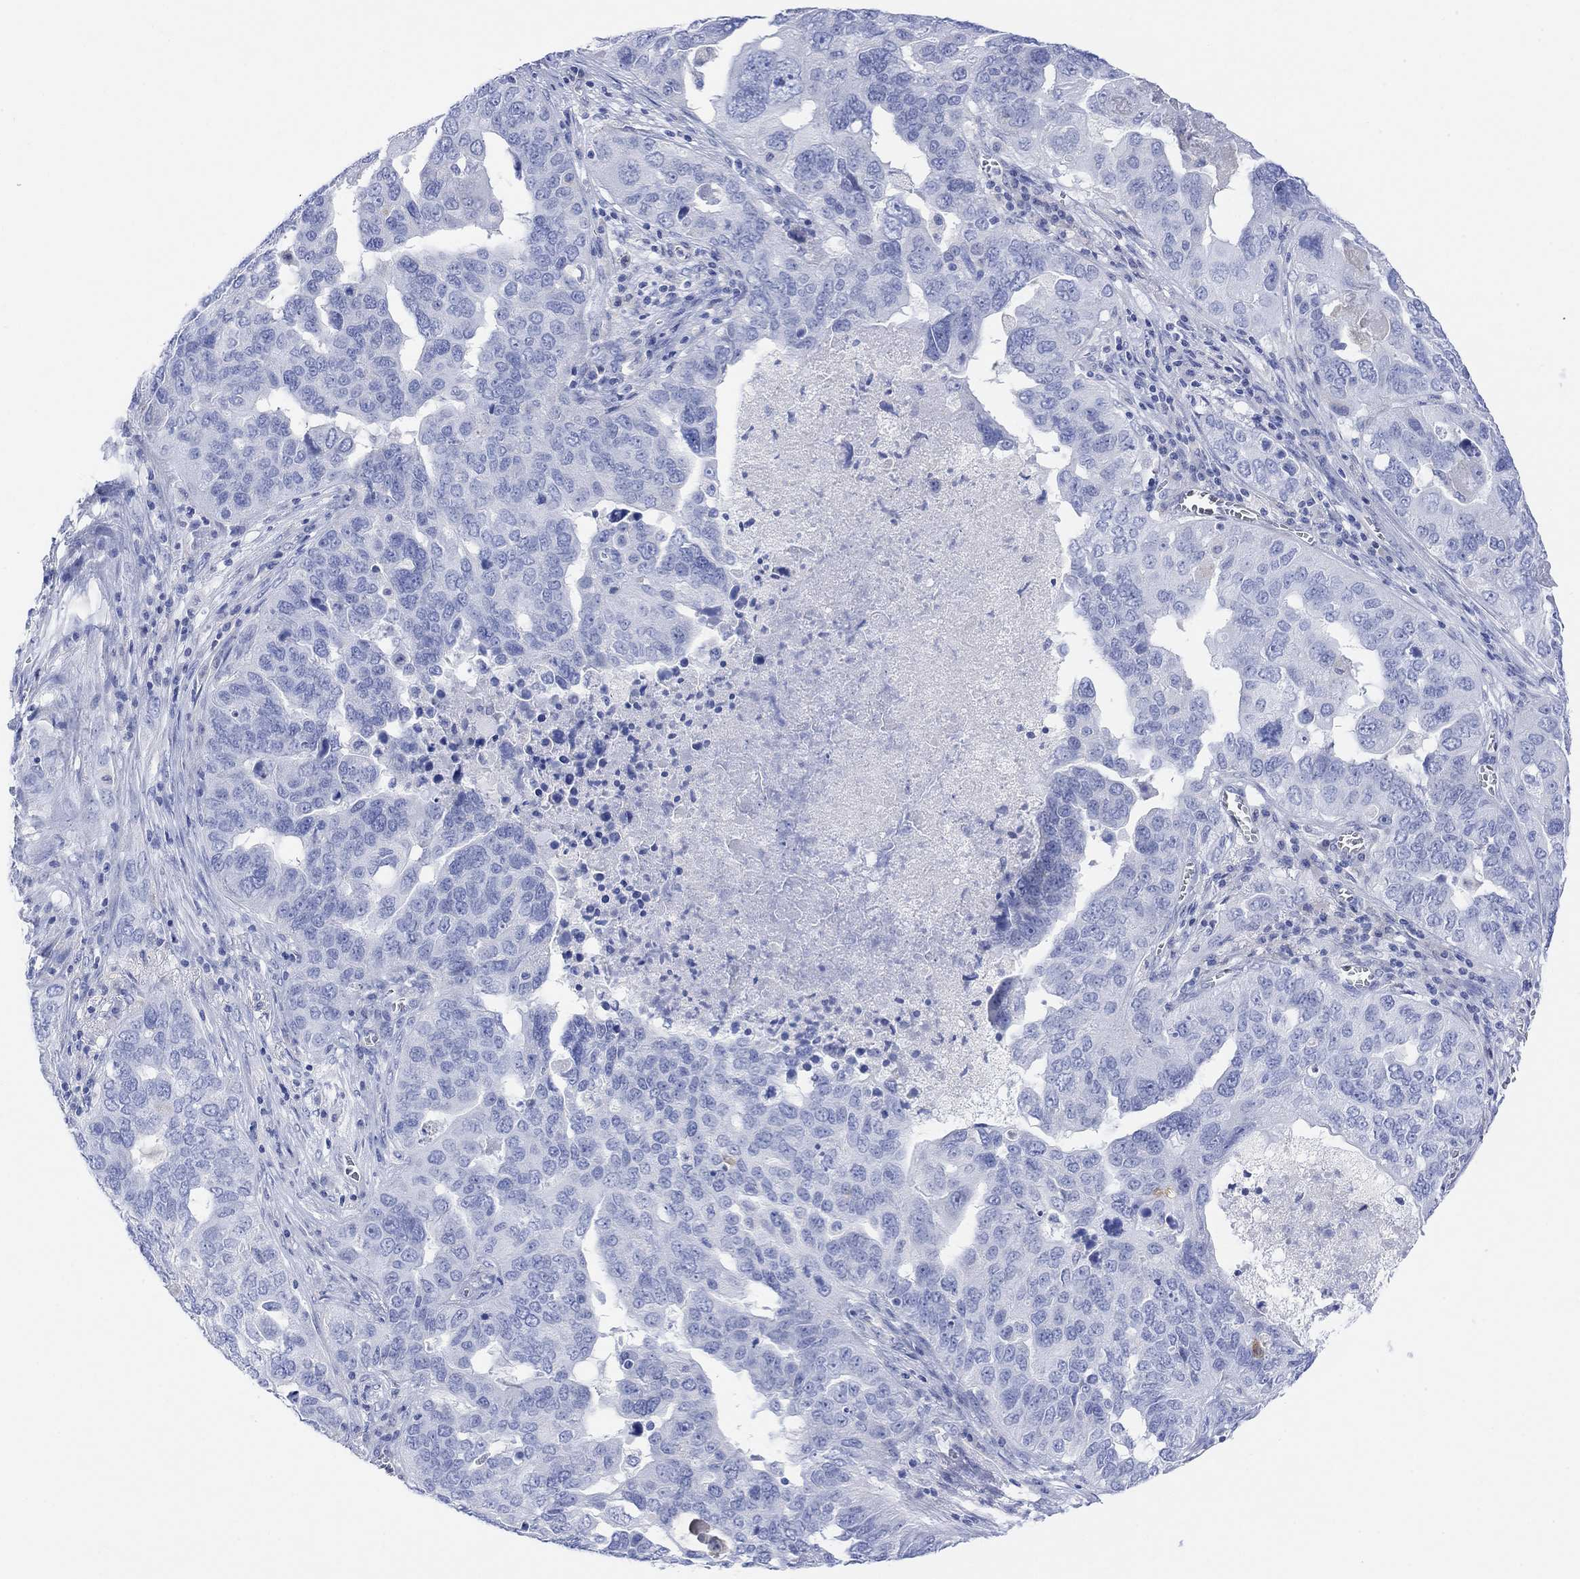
{"staining": {"intensity": "negative", "quantity": "none", "location": "none"}, "tissue": "ovarian cancer", "cell_type": "Tumor cells", "image_type": "cancer", "snomed": [{"axis": "morphology", "description": "Carcinoma, endometroid"}, {"axis": "topography", "description": "Soft tissue"}, {"axis": "topography", "description": "Ovary"}], "caption": "Tumor cells show no significant protein positivity in ovarian cancer. (DAB (3,3'-diaminobenzidine) immunohistochemistry (IHC) with hematoxylin counter stain).", "gene": "GNG13", "patient": {"sex": "female", "age": 52}}